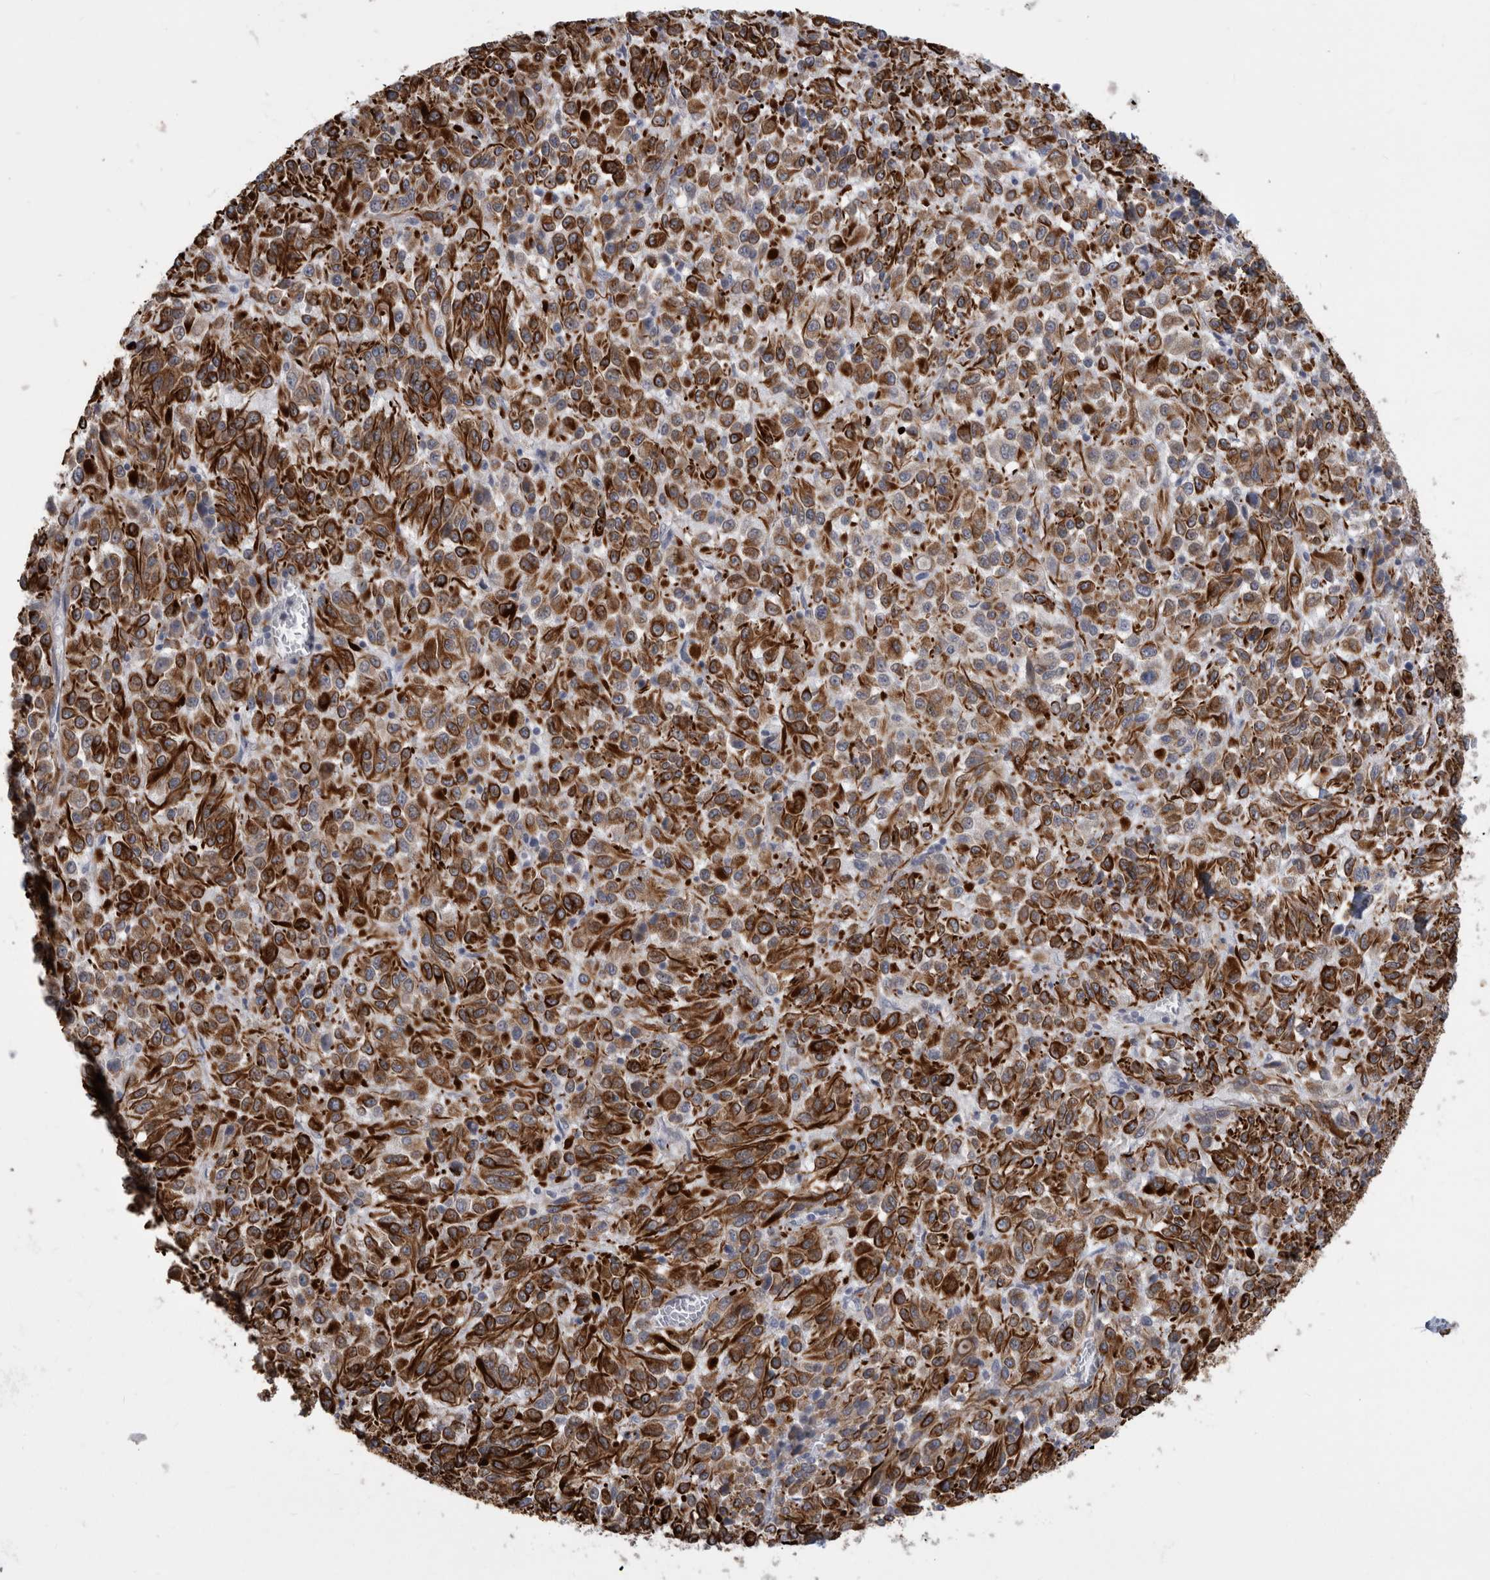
{"staining": {"intensity": "strong", "quantity": ">75%", "location": "cytoplasmic/membranous"}, "tissue": "melanoma", "cell_type": "Tumor cells", "image_type": "cancer", "snomed": [{"axis": "morphology", "description": "Malignant melanoma, Metastatic site"}, {"axis": "topography", "description": "Lung"}], "caption": "Malignant melanoma (metastatic site) stained with a brown dye reveals strong cytoplasmic/membranous positive expression in approximately >75% of tumor cells.", "gene": "FAM83H", "patient": {"sex": "male", "age": 64}}